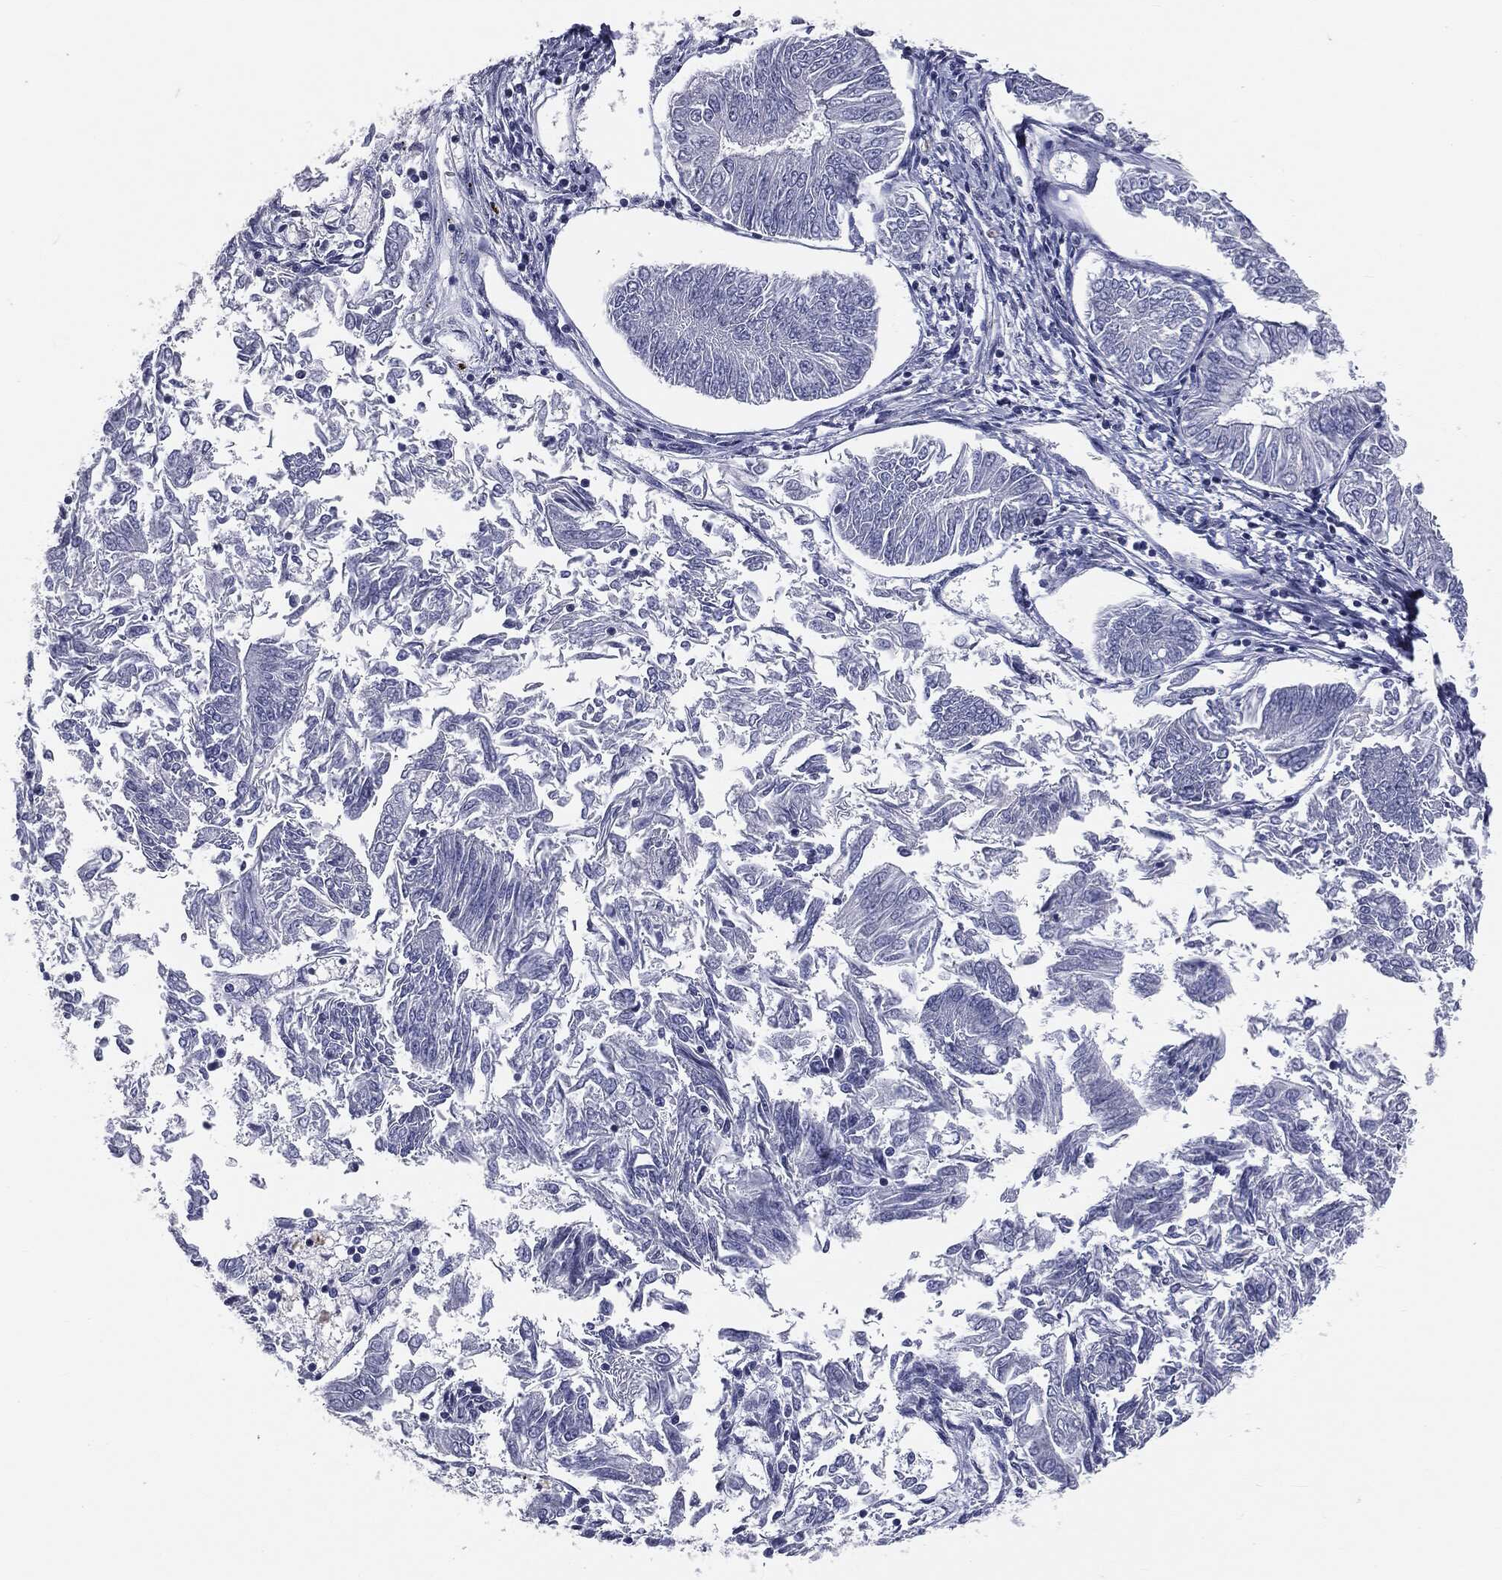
{"staining": {"intensity": "negative", "quantity": "none", "location": "none"}, "tissue": "endometrial cancer", "cell_type": "Tumor cells", "image_type": "cancer", "snomed": [{"axis": "morphology", "description": "Adenocarcinoma, NOS"}, {"axis": "topography", "description": "Endometrium"}], "caption": "Human adenocarcinoma (endometrial) stained for a protein using immunohistochemistry demonstrates no expression in tumor cells.", "gene": "AFP", "patient": {"sex": "female", "age": 58}}